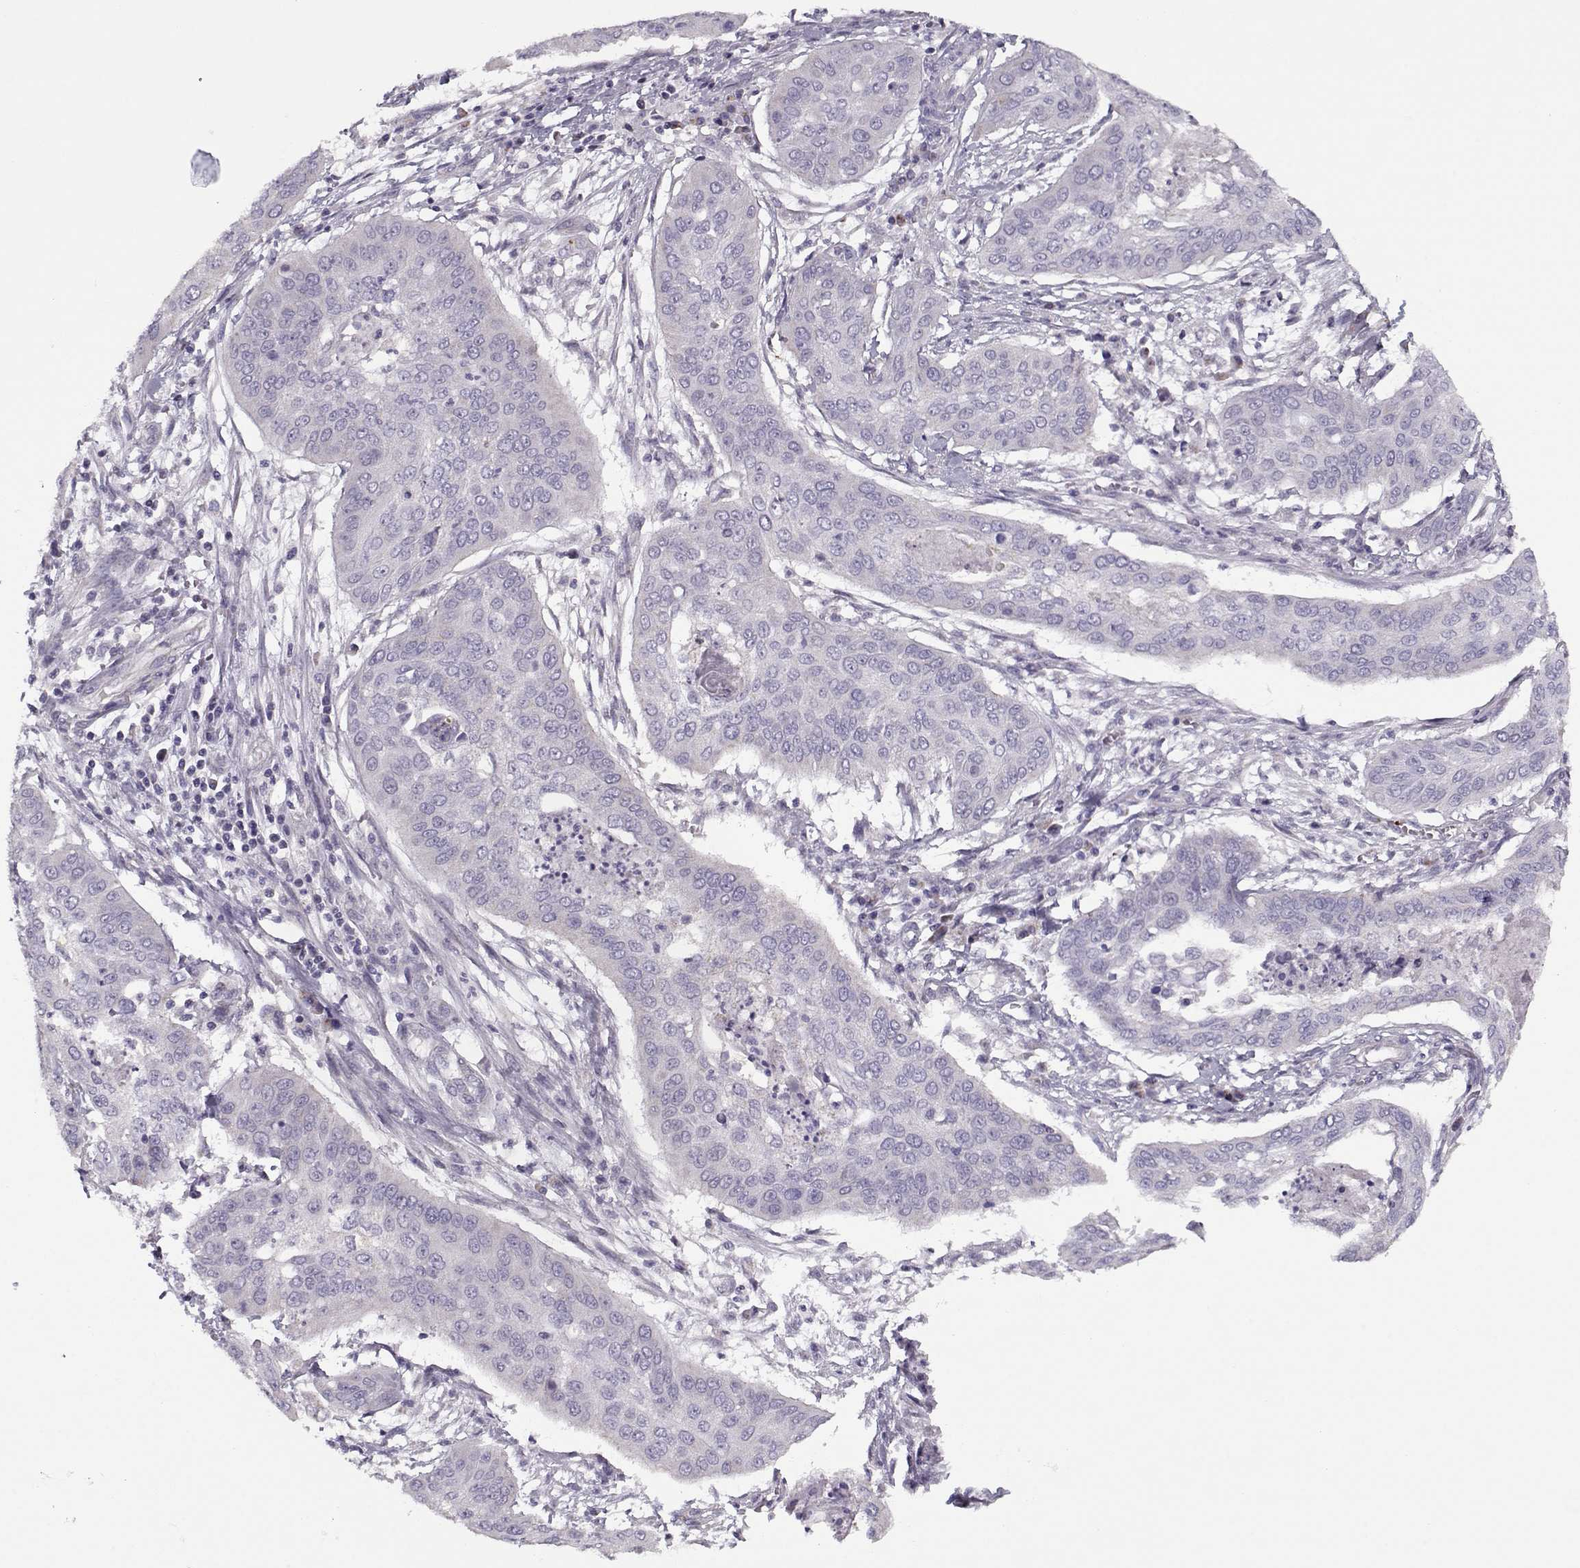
{"staining": {"intensity": "negative", "quantity": "none", "location": "none"}, "tissue": "cervical cancer", "cell_type": "Tumor cells", "image_type": "cancer", "snomed": [{"axis": "morphology", "description": "Squamous cell carcinoma, NOS"}, {"axis": "topography", "description": "Cervix"}], "caption": "This is a histopathology image of immunohistochemistry (IHC) staining of cervical cancer, which shows no positivity in tumor cells.", "gene": "KLF17", "patient": {"sex": "female", "age": 39}}